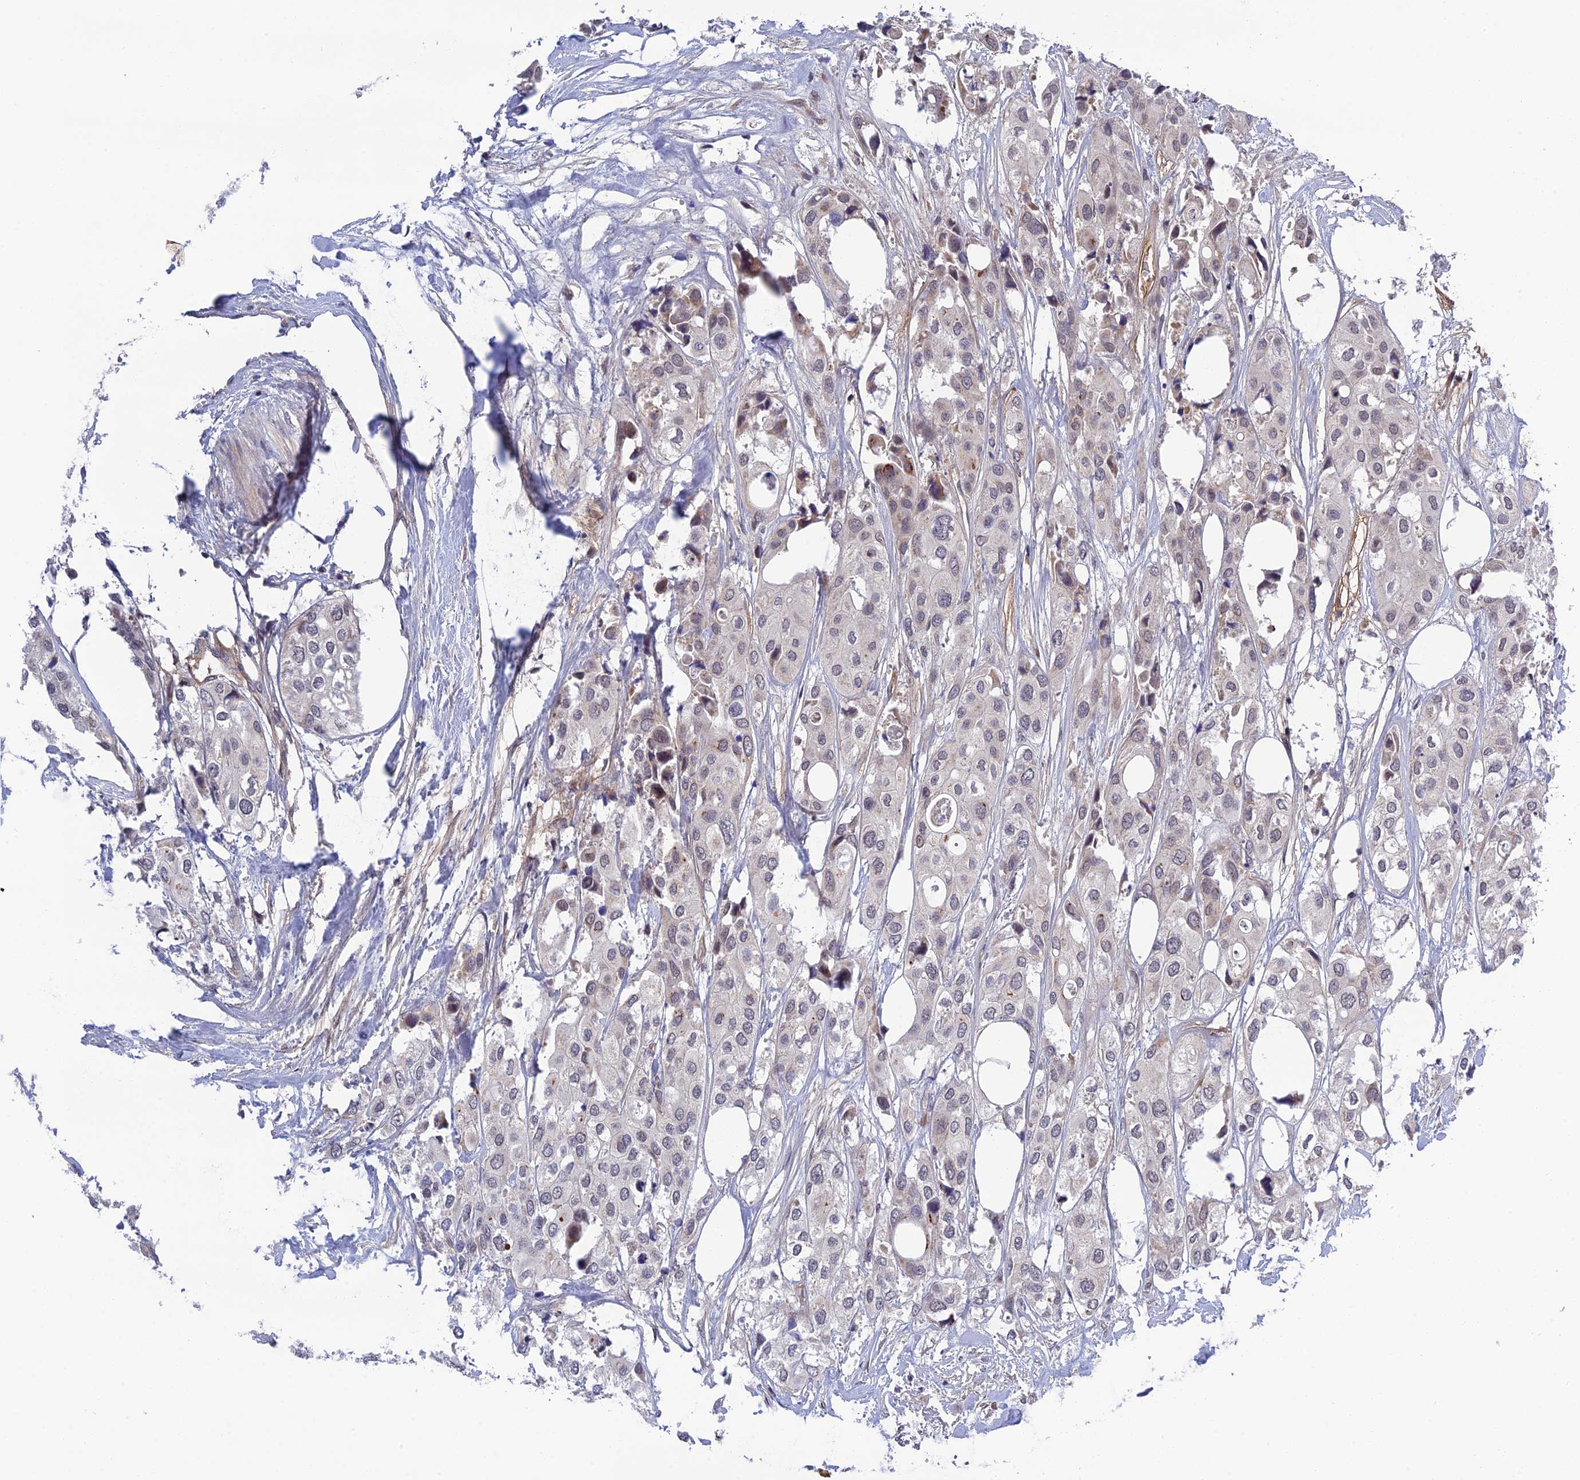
{"staining": {"intensity": "weak", "quantity": "<25%", "location": "nuclear"}, "tissue": "urothelial cancer", "cell_type": "Tumor cells", "image_type": "cancer", "snomed": [{"axis": "morphology", "description": "Urothelial carcinoma, High grade"}, {"axis": "topography", "description": "Urinary bladder"}], "caption": "The image shows no staining of tumor cells in urothelial carcinoma (high-grade).", "gene": "REXO1", "patient": {"sex": "male", "age": 64}}